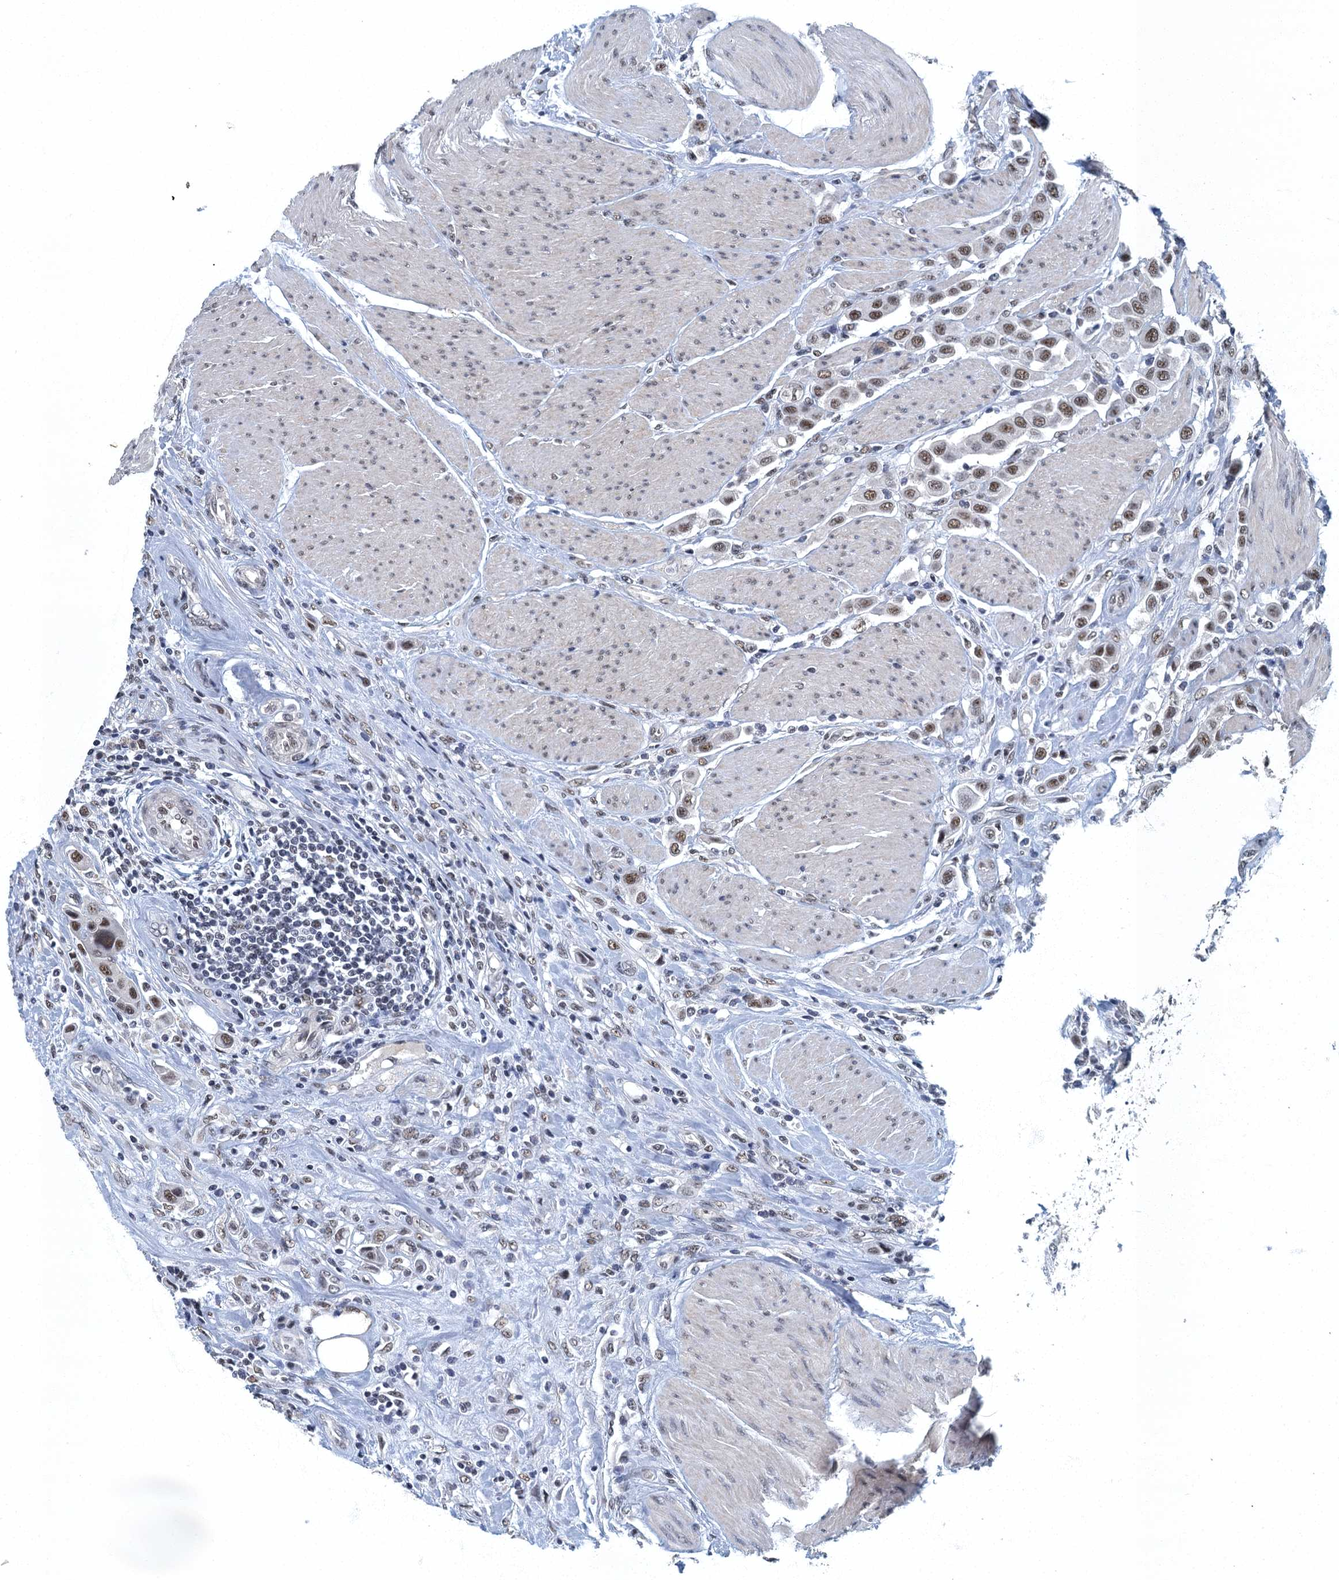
{"staining": {"intensity": "moderate", "quantity": ">75%", "location": "nuclear"}, "tissue": "urothelial cancer", "cell_type": "Tumor cells", "image_type": "cancer", "snomed": [{"axis": "morphology", "description": "Urothelial carcinoma, High grade"}, {"axis": "topography", "description": "Urinary bladder"}], "caption": "This micrograph reveals immunohistochemistry (IHC) staining of human high-grade urothelial carcinoma, with medium moderate nuclear expression in approximately >75% of tumor cells.", "gene": "GADL1", "patient": {"sex": "male", "age": 50}}